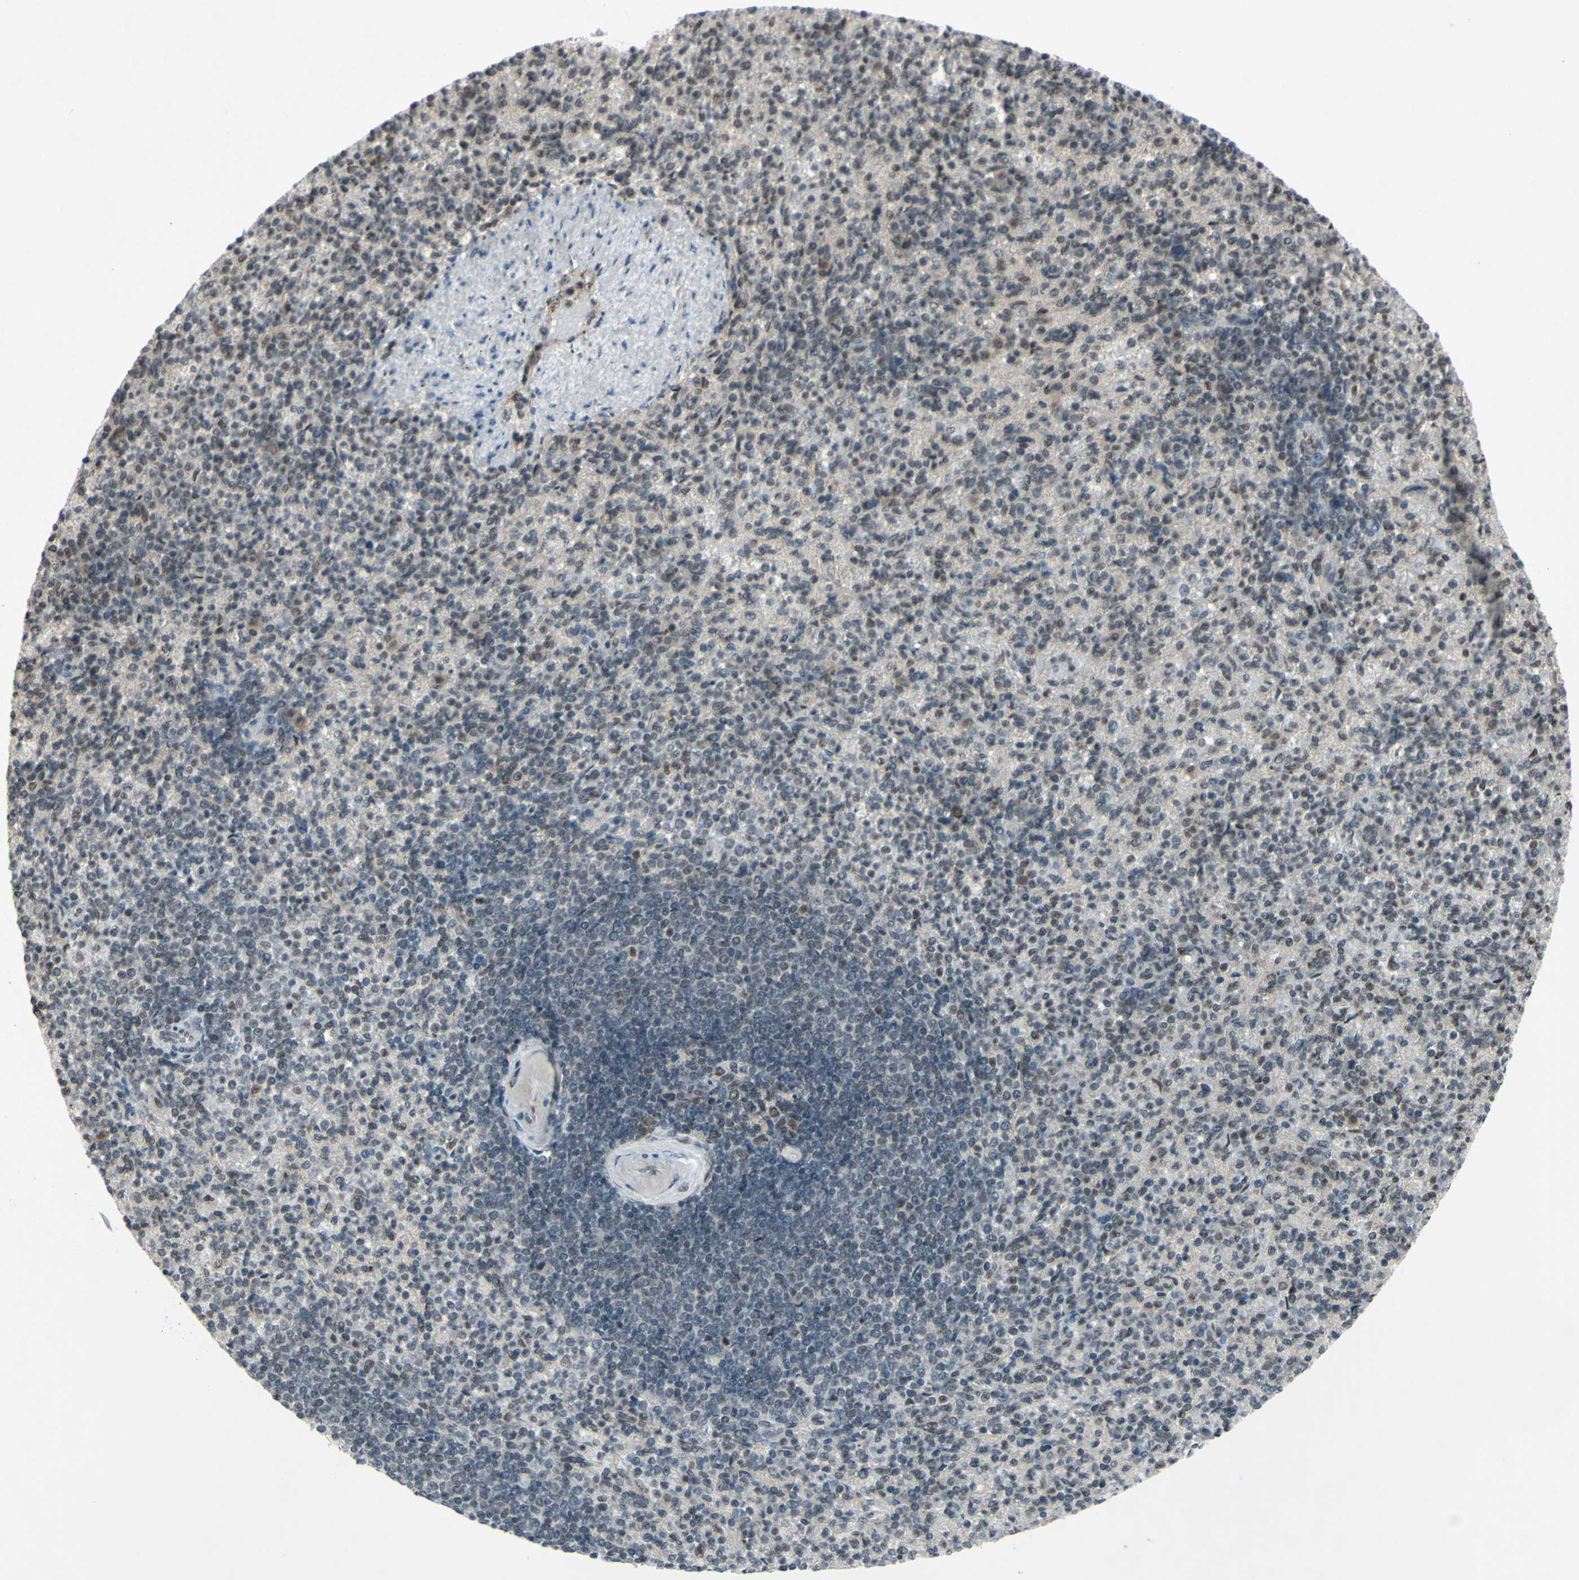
{"staining": {"intensity": "moderate", "quantity": "25%-75%", "location": "nuclear"}, "tissue": "spleen", "cell_type": "Cells in red pulp", "image_type": "normal", "snomed": [{"axis": "morphology", "description": "Normal tissue, NOS"}, {"axis": "topography", "description": "Spleen"}], "caption": "This is a micrograph of IHC staining of benign spleen, which shows moderate staining in the nuclear of cells in red pulp.", "gene": "SNW1", "patient": {"sex": "female", "age": 74}}